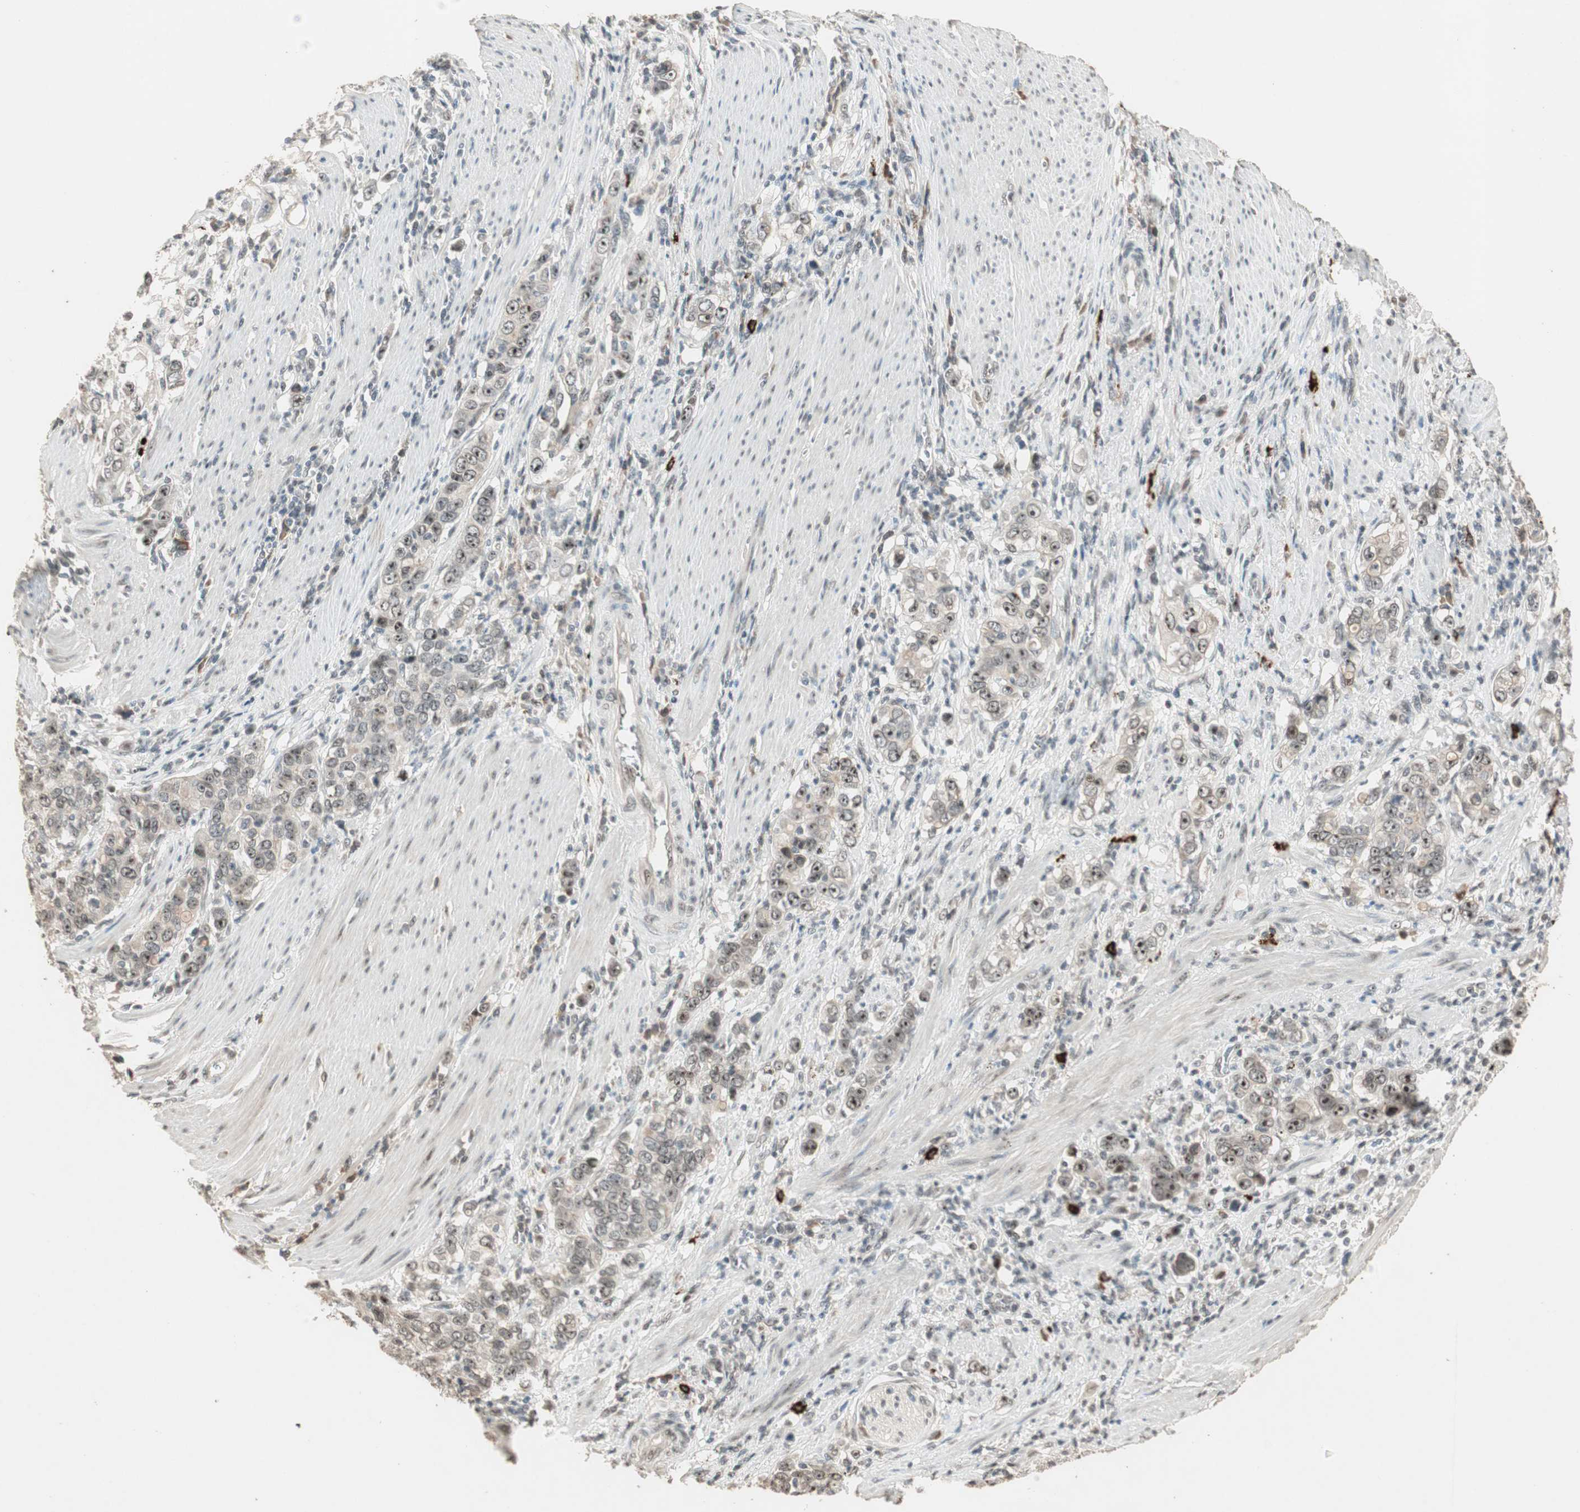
{"staining": {"intensity": "weak", "quantity": ">75%", "location": "nuclear"}, "tissue": "stomach cancer", "cell_type": "Tumor cells", "image_type": "cancer", "snomed": [{"axis": "morphology", "description": "Adenocarcinoma, NOS"}, {"axis": "topography", "description": "Stomach, lower"}], "caption": "IHC of stomach cancer (adenocarcinoma) demonstrates low levels of weak nuclear expression in about >75% of tumor cells. The staining was performed using DAB (3,3'-diaminobenzidine), with brown indicating positive protein expression. Nuclei are stained blue with hematoxylin.", "gene": "ETV4", "patient": {"sex": "female", "age": 72}}